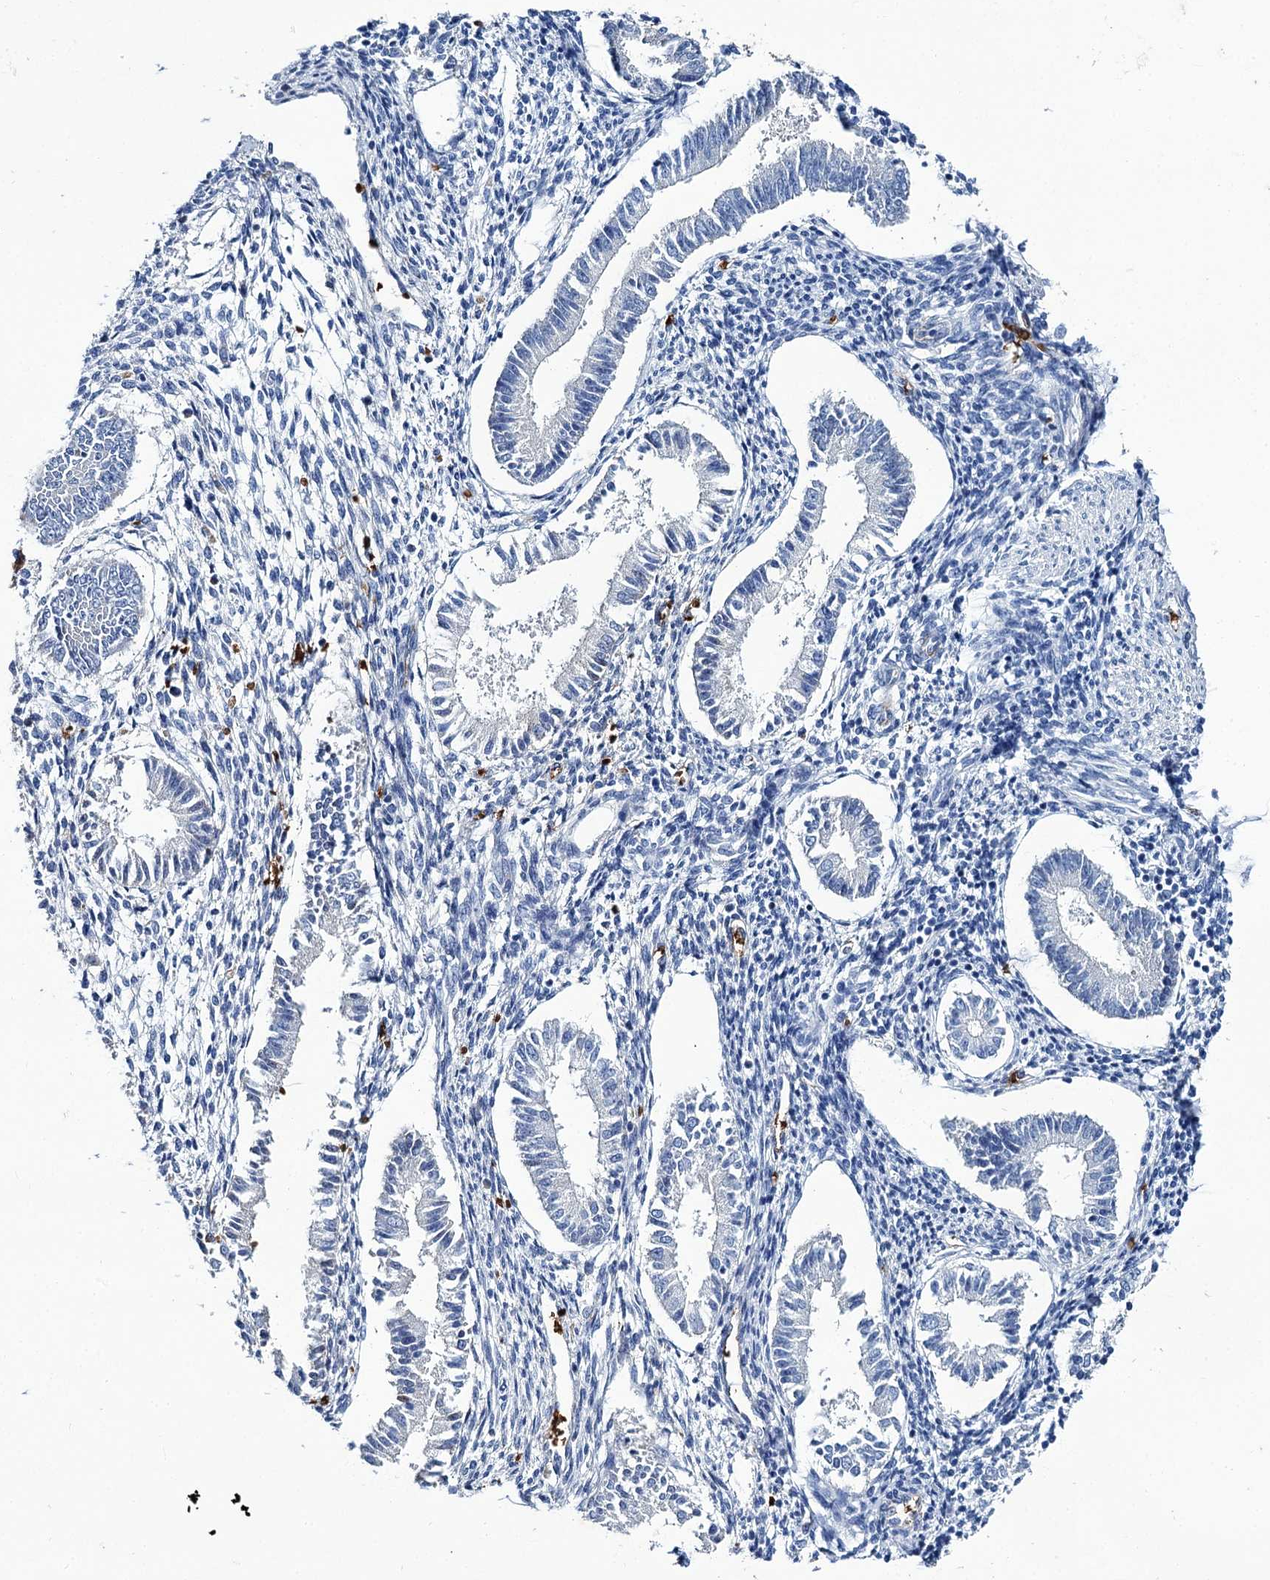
{"staining": {"intensity": "negative", "quantity": "none", "location": "none"}, "tissue": "endometrium", "cell_type": "Cells in endometrial stroma", "image_type": "normal", "snomed": [{"axis": "morphology", "description": "Normal tissue, NOS"}, {"axis": "topography", "description": "Uterus"}, {"axis": "topography", "description": "Endometrium"}], "caption": "A histopathology image of endometrium stained for a protein reveals no brown staining in cells in endometrial stroma. (Stains: DAB IHC with hematoxylin counter stain, Microscopy: brightfield microscopy at high magnification).", "gene": "RPUSD3", "patient": {"sex": "female", "age": 48}}